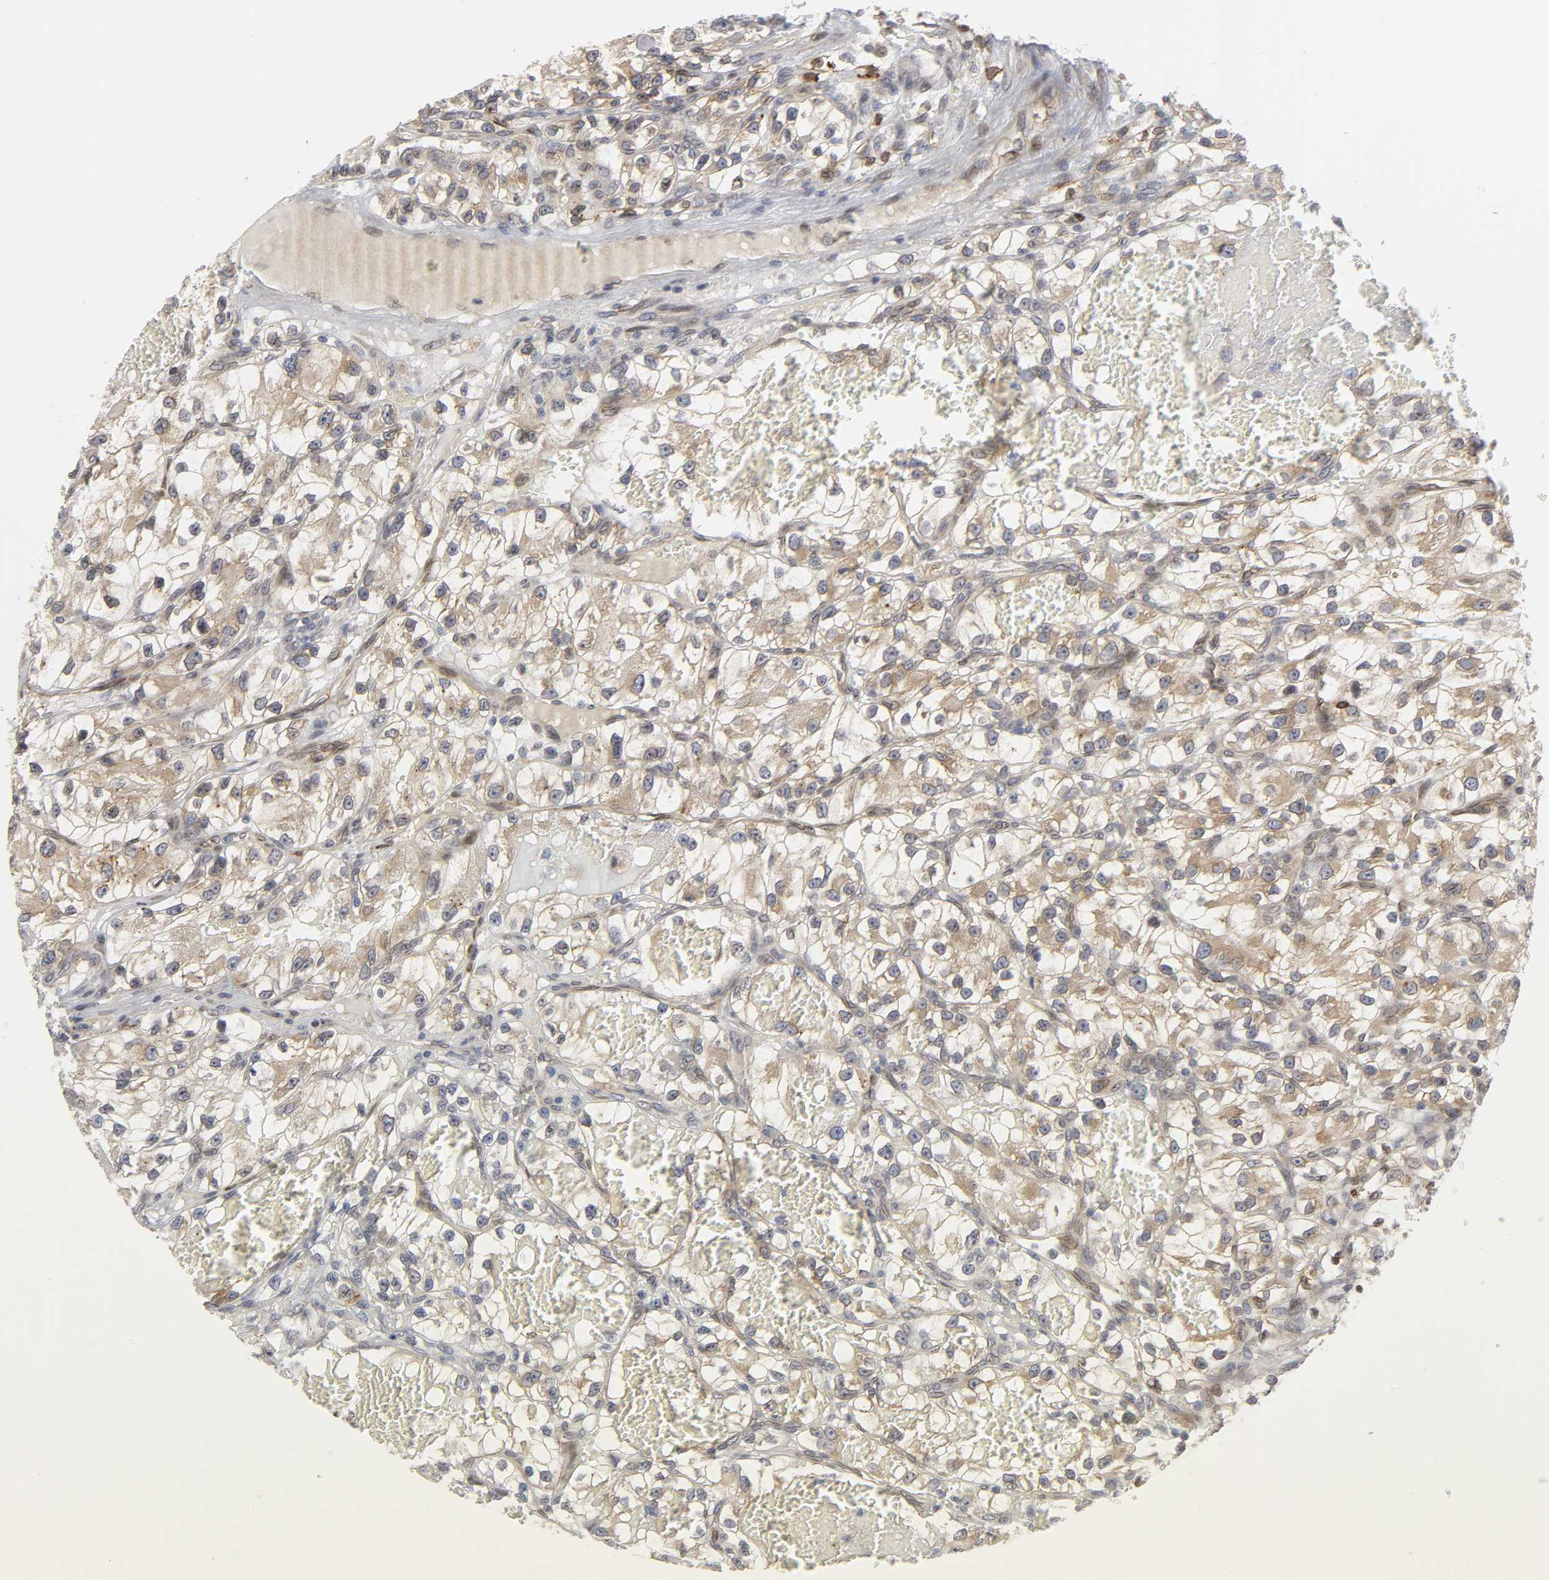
{"staining": {"intensity": "weak", "quantity": "25%-75%", "location": "cytoplasmic/membranous"}, "tissue": "renal cancer", "cell_type": "Tumor cells", "image_type": "cancer", "snomed": [{"axis": "morphology", "description": "Adenocarcinoma, NOS"}, {"axis": "topography", "description": "Kidney"}], "caption": "Immunohistochemistry (DAB (3,3'-diaminobenzidine)) staining of human adenocarcinoma (renal) exhibits weak cytoplasmic/membranous protein expression in about 25%-75% of tumor cells.", "gene": "ASB6", "patient": {"sex": "female", "age": 57}}